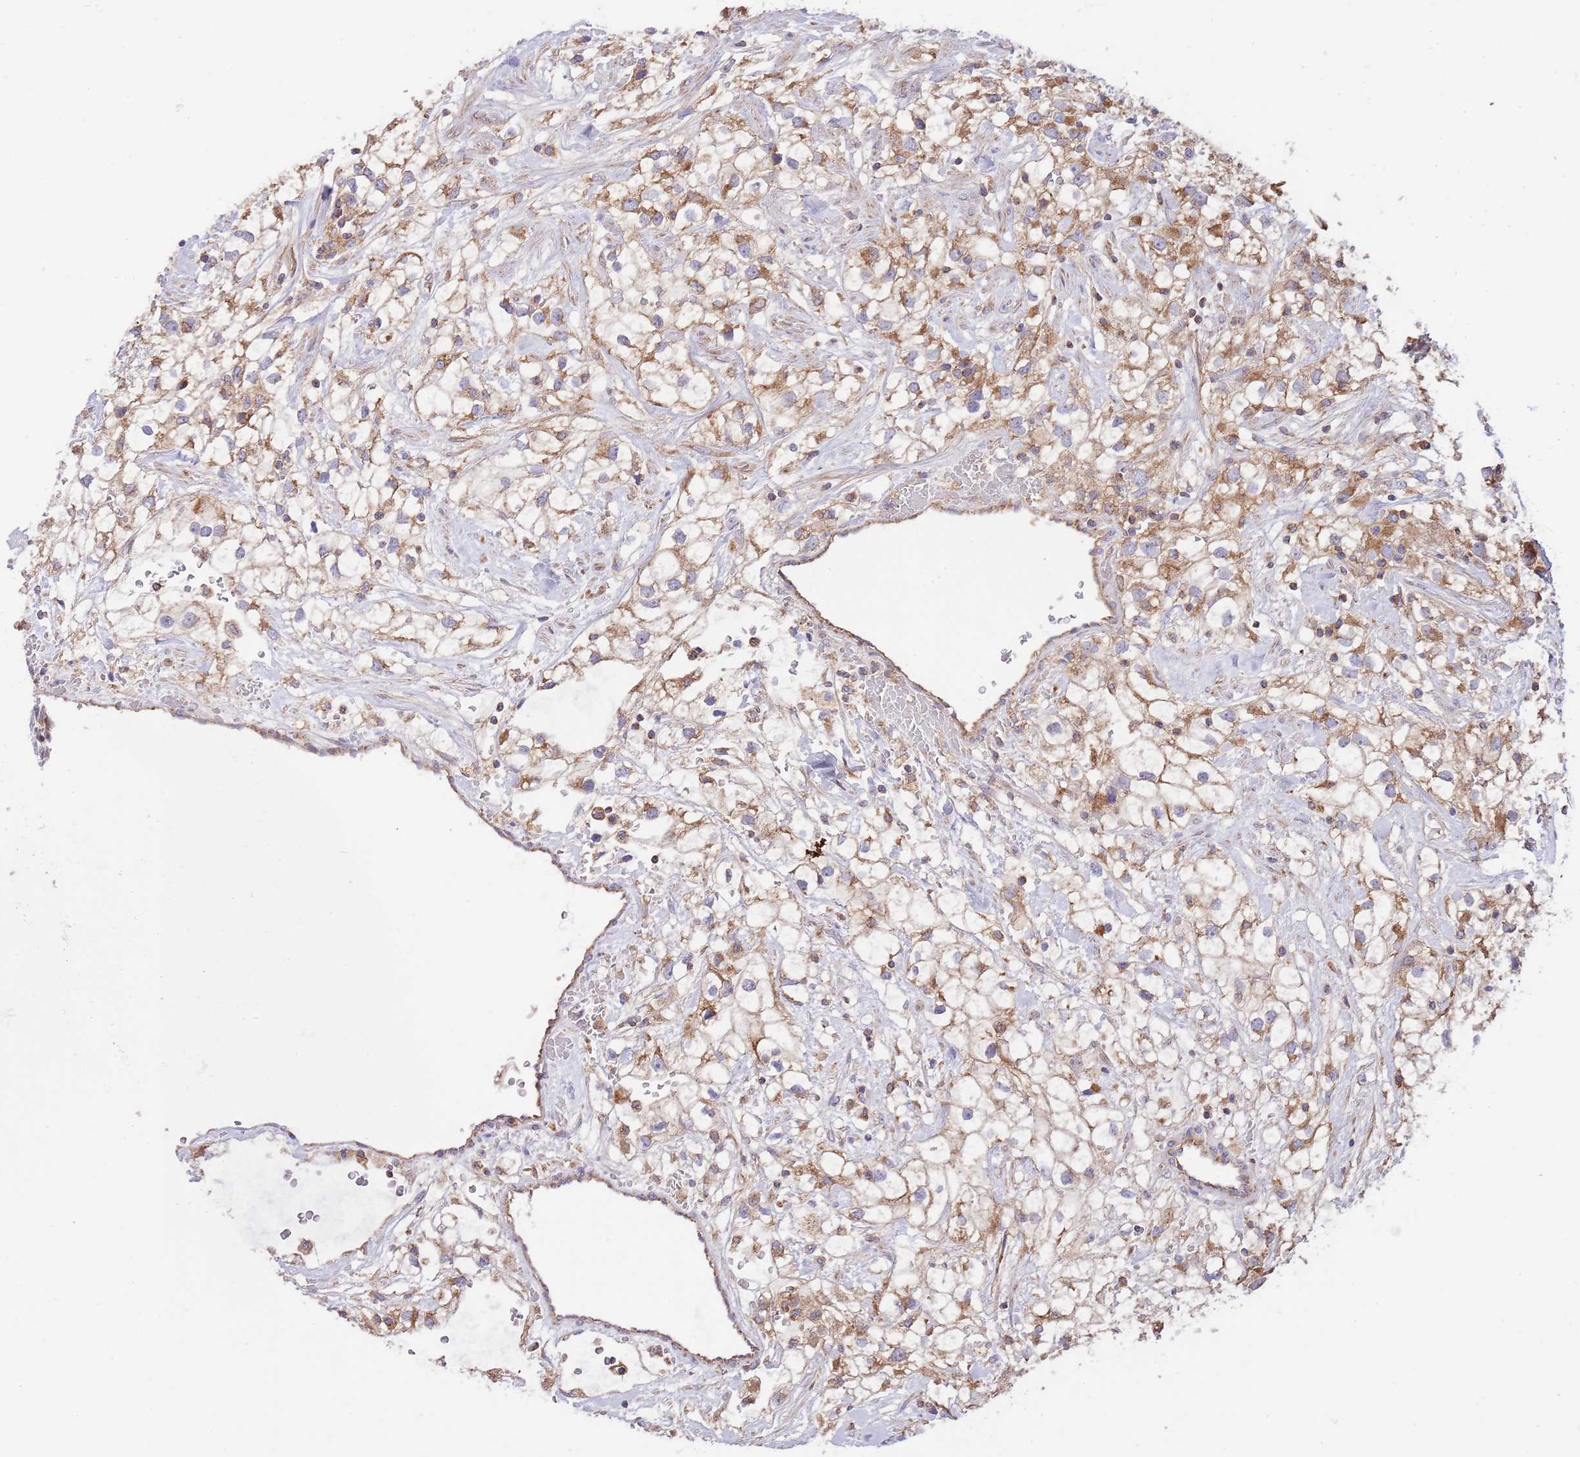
{"staining": {"intensity": "moderate", "quantity": ">75%", "location": "cytoplasmic/membranous"}, "tissue": "renal cancer", "cell_type": "Tumor cells", "image_type": "cancer", "snomed": [{"axis": "morphology", "description": "Adenocarcinoma, NOS"}, {"axis": "topography", "description": "Kidney"}], "caption": "A photomicrograph showing moderate cytoplasmic/membranous expression in approximately >75% of tumor cells in renal adenocarcinoma, as visualized by brown immunohistochemical staining.", "gene": "DNAJA3", "patient": {"sex": "male", "age": 59}}